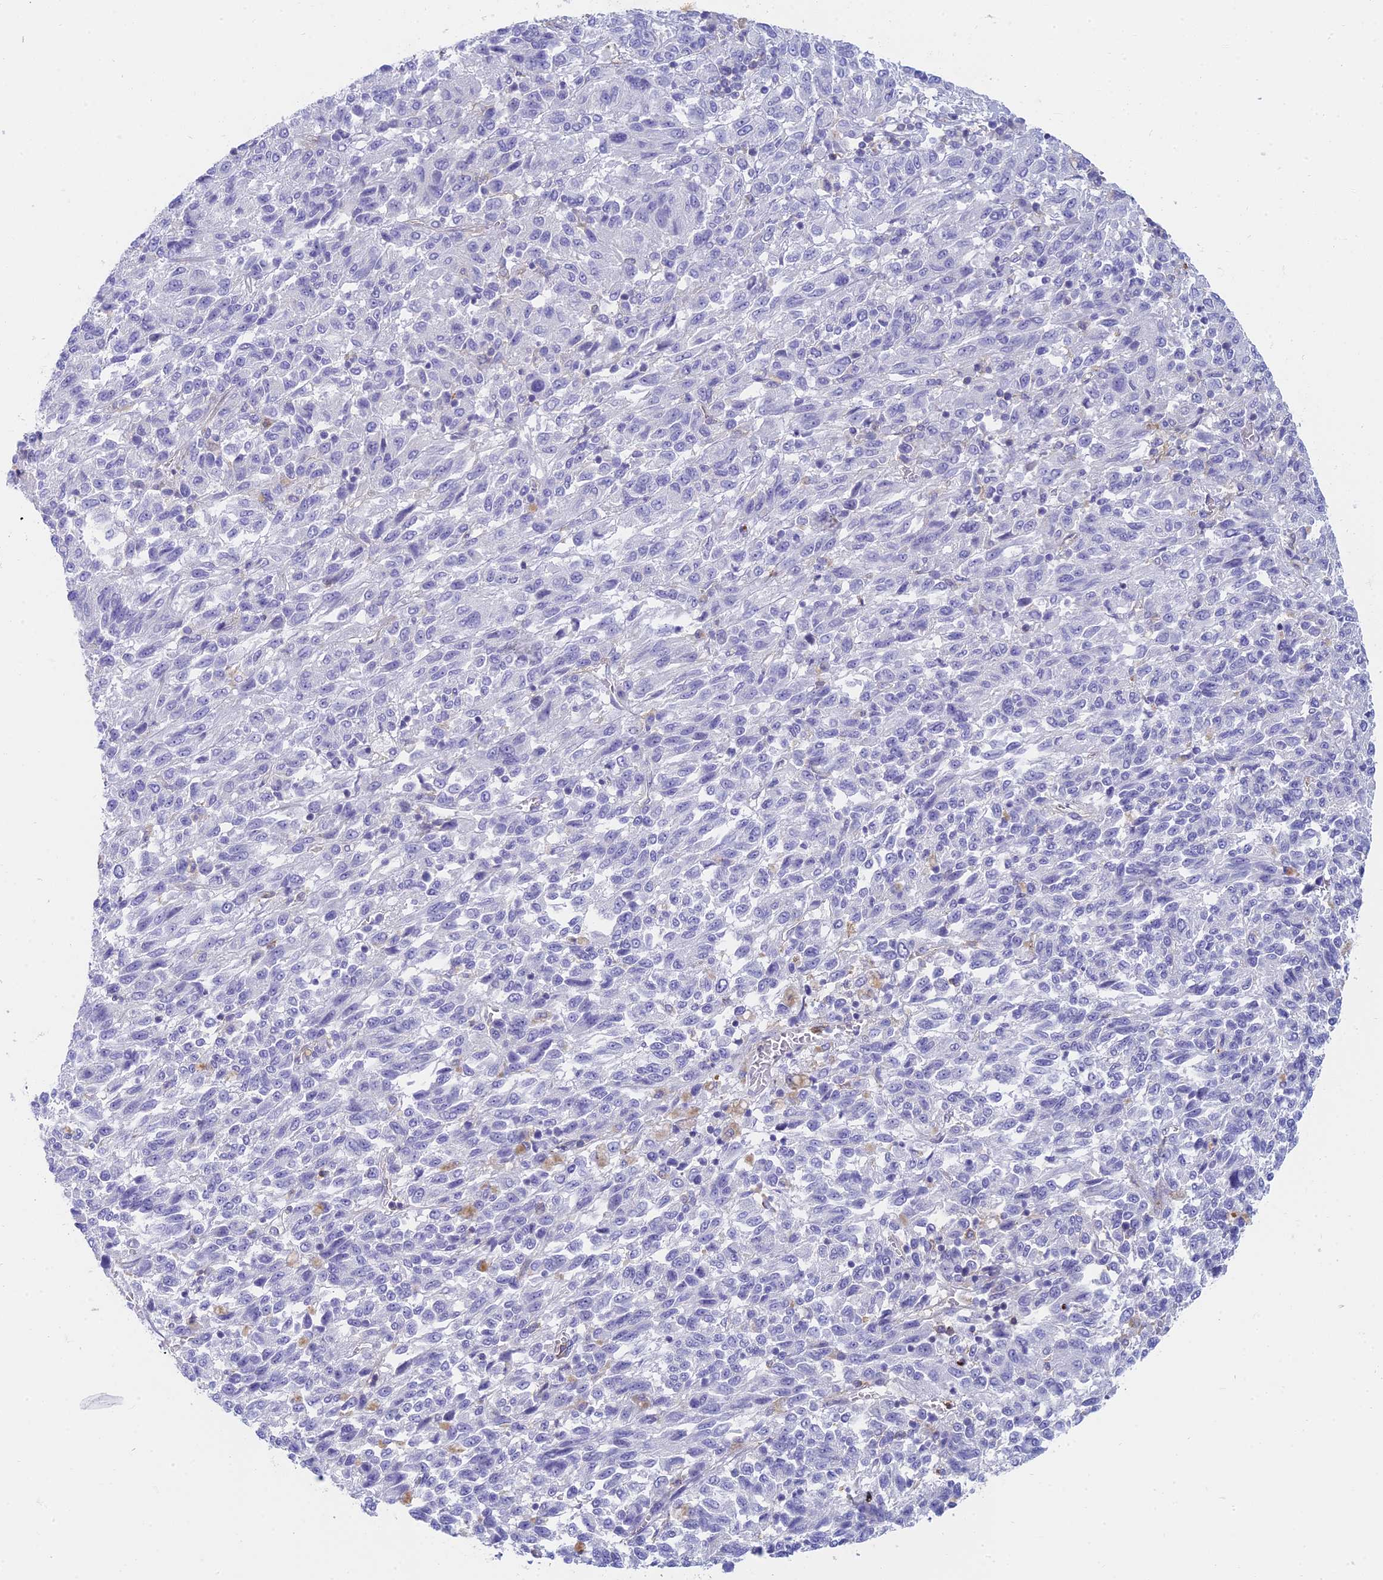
{"staining": {"intensity": "negative", "quantity": "none", "location": "none"}, "tissue": "melanoma", "cell_type": "Tumor cells", "image_type": "cancer", "snomed": [{"axis": "morphology", "description": "Malignant melanoma, Metastatic site"}, {"axis": "topography", "description": "Lung"}], "caption": "The histopathology image reveals no staining of tumor cells in malignant melanoma (metastatic site).", "gene": "STRN4", "patient": {"sex": "male", "age": 64}}